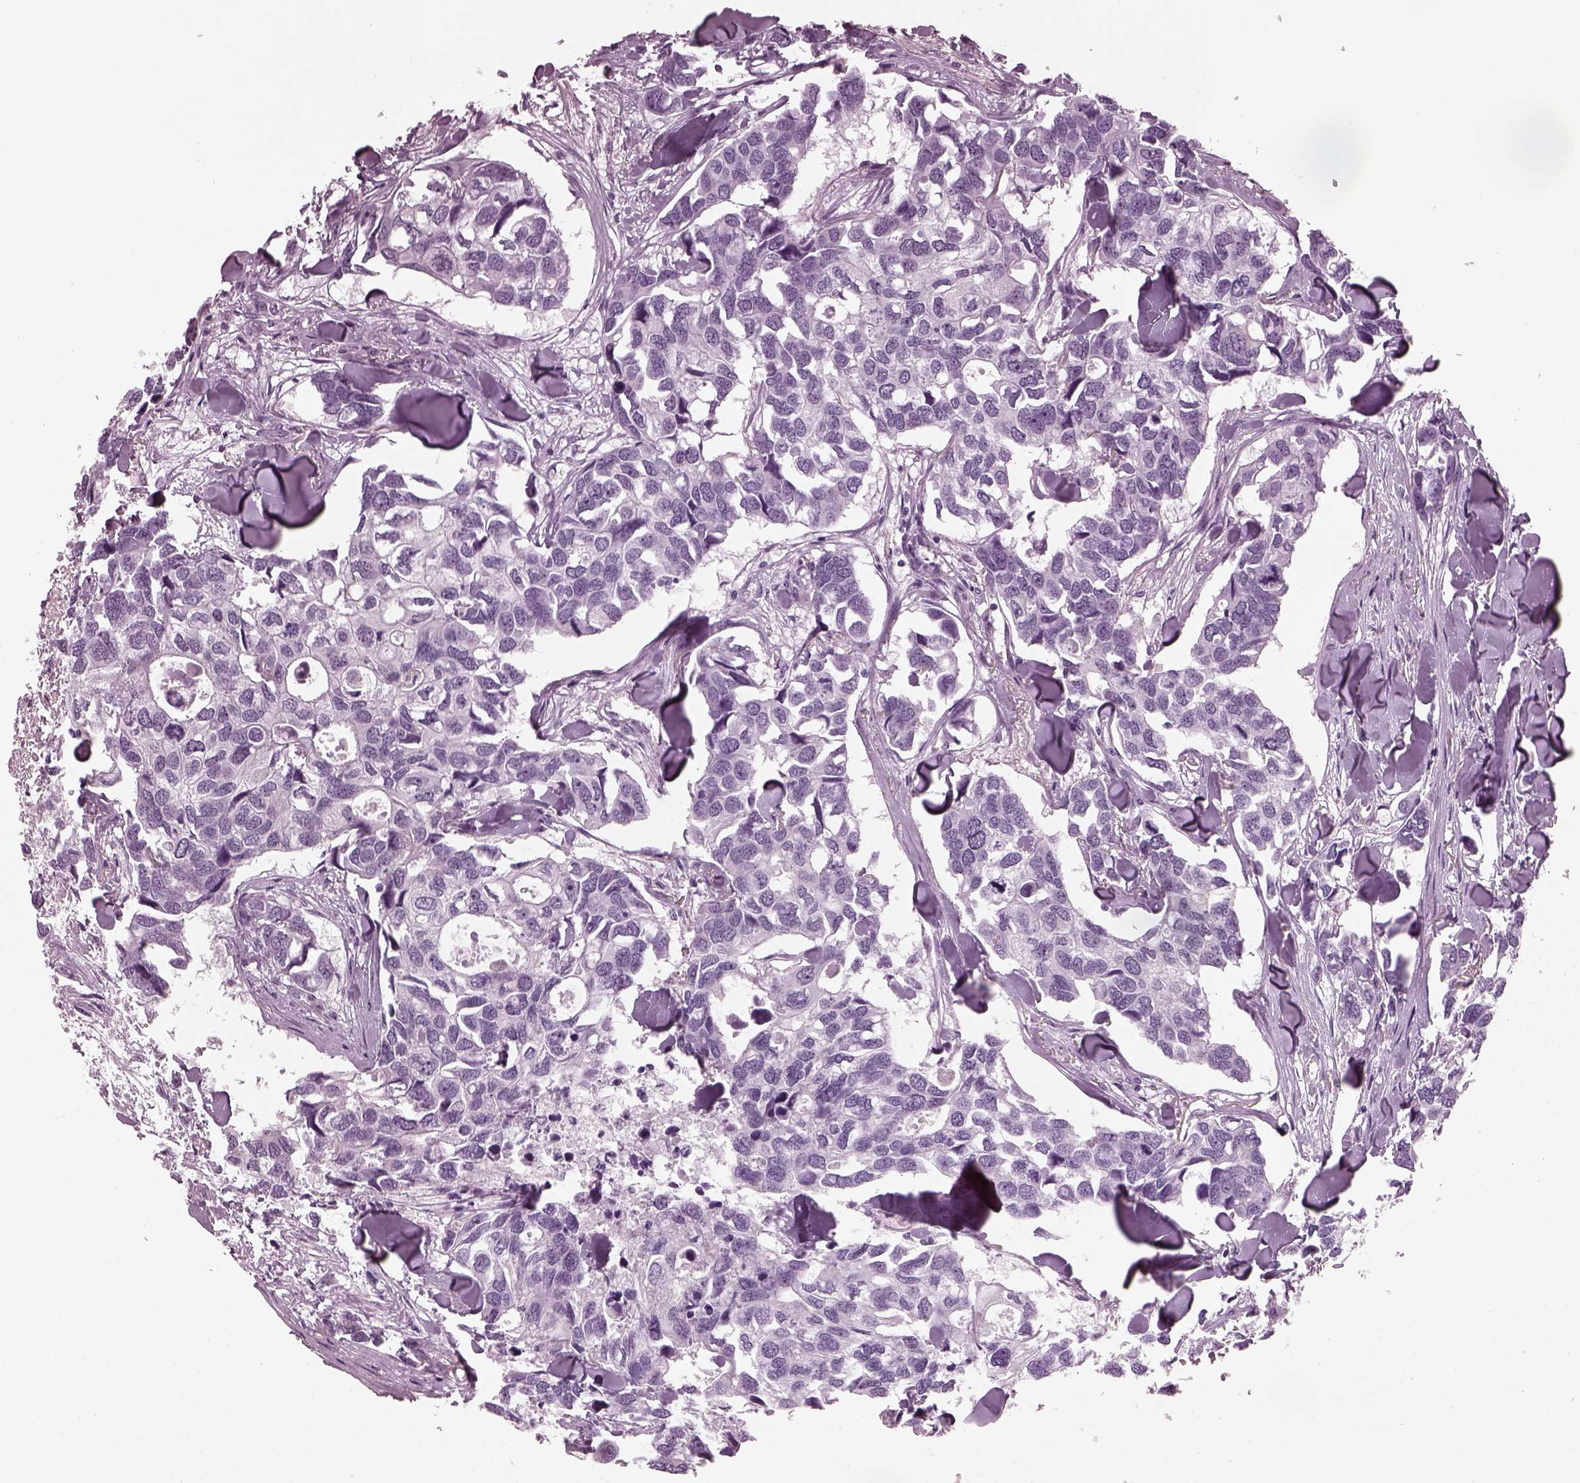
{"staining": {"intensity": "negative", "quantity": "none", "location": "none"}, "tissue": "breast cancer", "cell_type": "Tumor cells", "image_type": "cancer", "snomed": [{"axis": "morphology", "description": "Duct carcinoma"}, {"axis": "topography", "description": "Breast"}], "caption": "This is an immunohistochemistry micrograph of human breast cancer. There is no expression in tumor cells.", "gene": "TPPP2", "patient": {"sex": "female", "age": 83}}